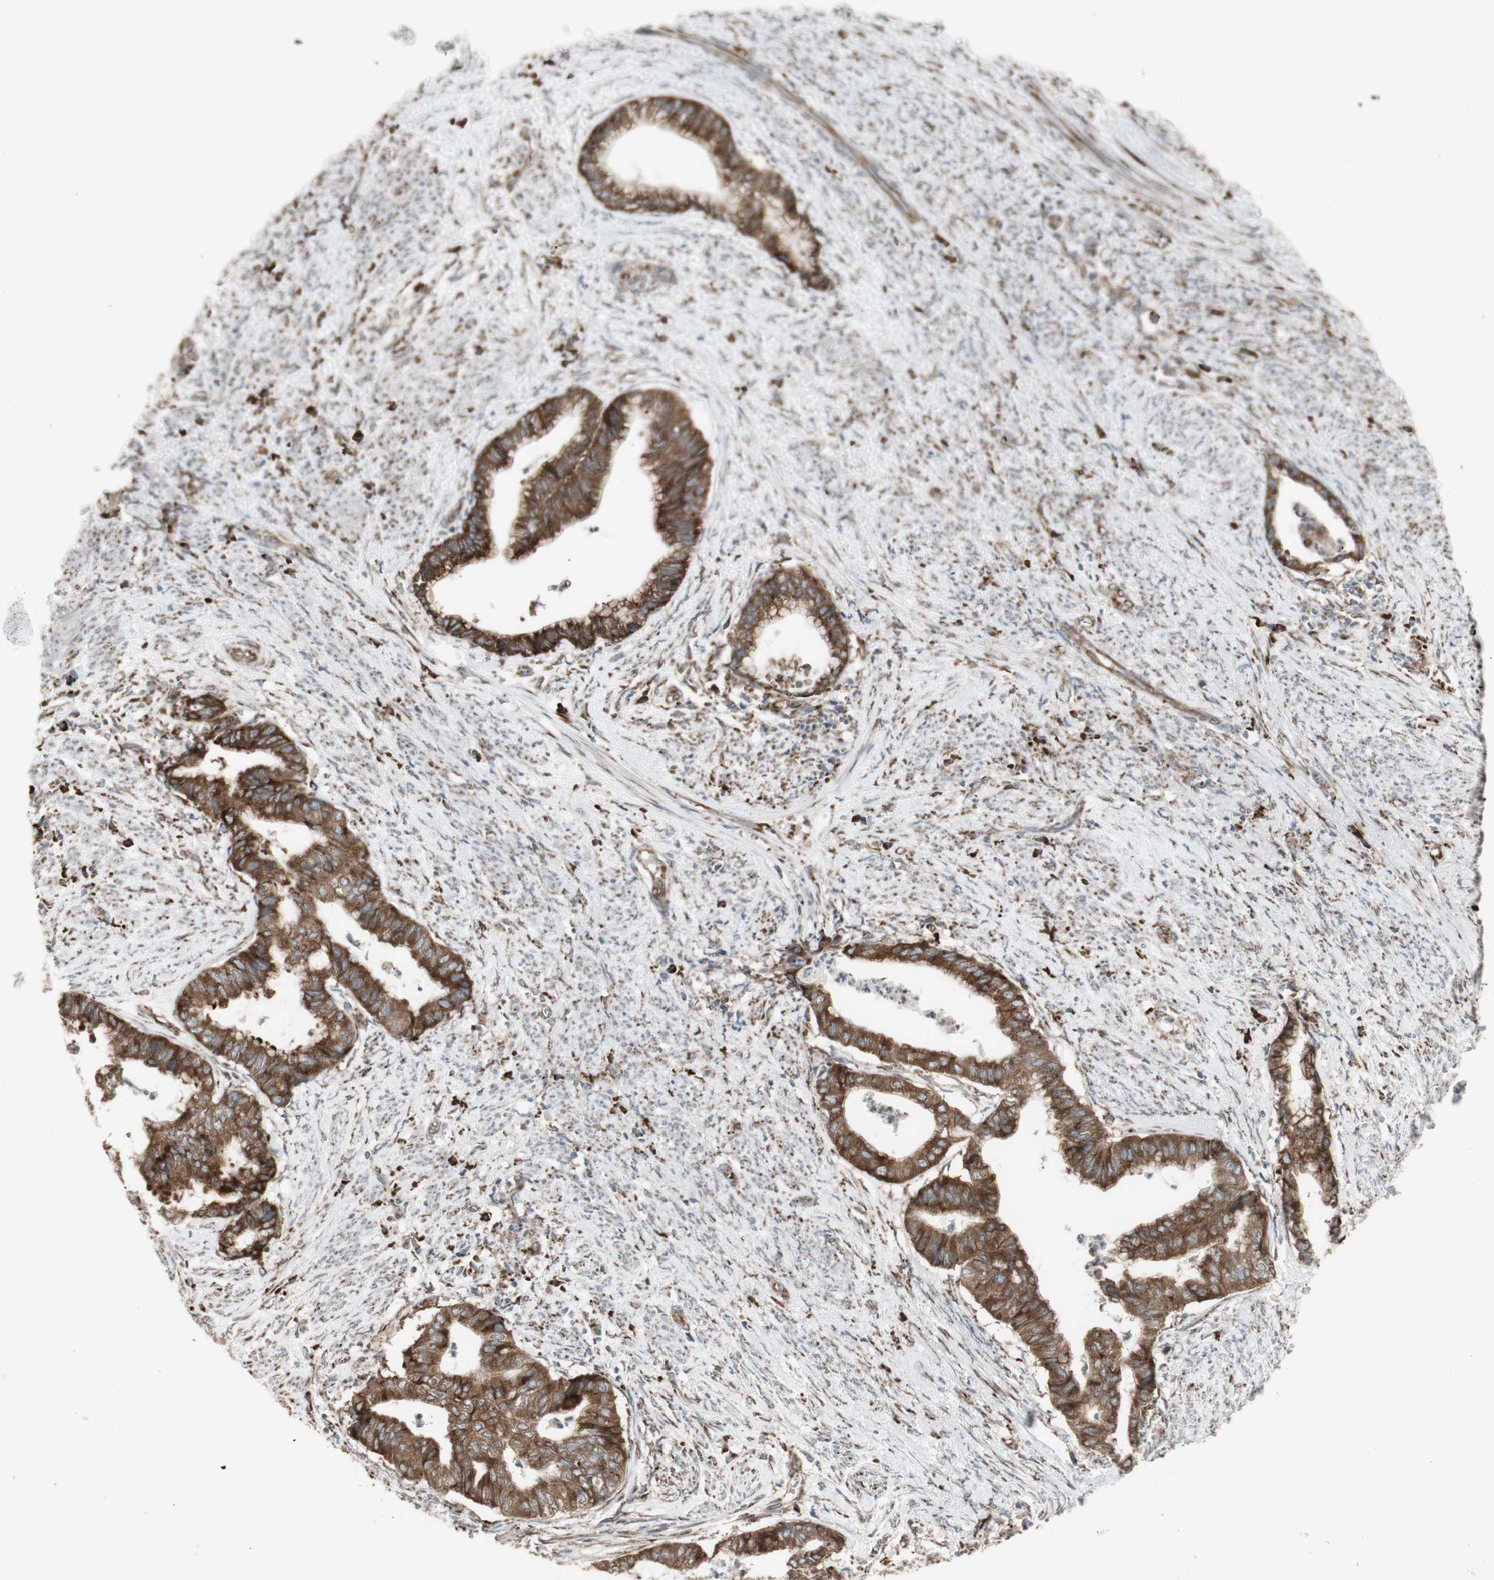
{"staining": {"intensity": "strong", "quantity": ">75%", "location": "cytoplasmic/membranous"}, "tissue": "endometrial cancer", "cell_type": "Tumor cells", "image_type": "cancer", "snomed": [{"axis": "morphology", "description": "Necrosis, NOS"}, {"axis": "morphology", "description": "Adenocarcinoma, NOS"}, {"axis": "topography", "description": "Endometrium"}], "caption": "Immunohistochemical staining of human endometrial adenocarcinoma shows high levels of strong cytoplasmic/membranous protein positivity in about >75% of tumor cells.", "gene": "FKBP3", "patient": {"sex": "female", "age": 79}}